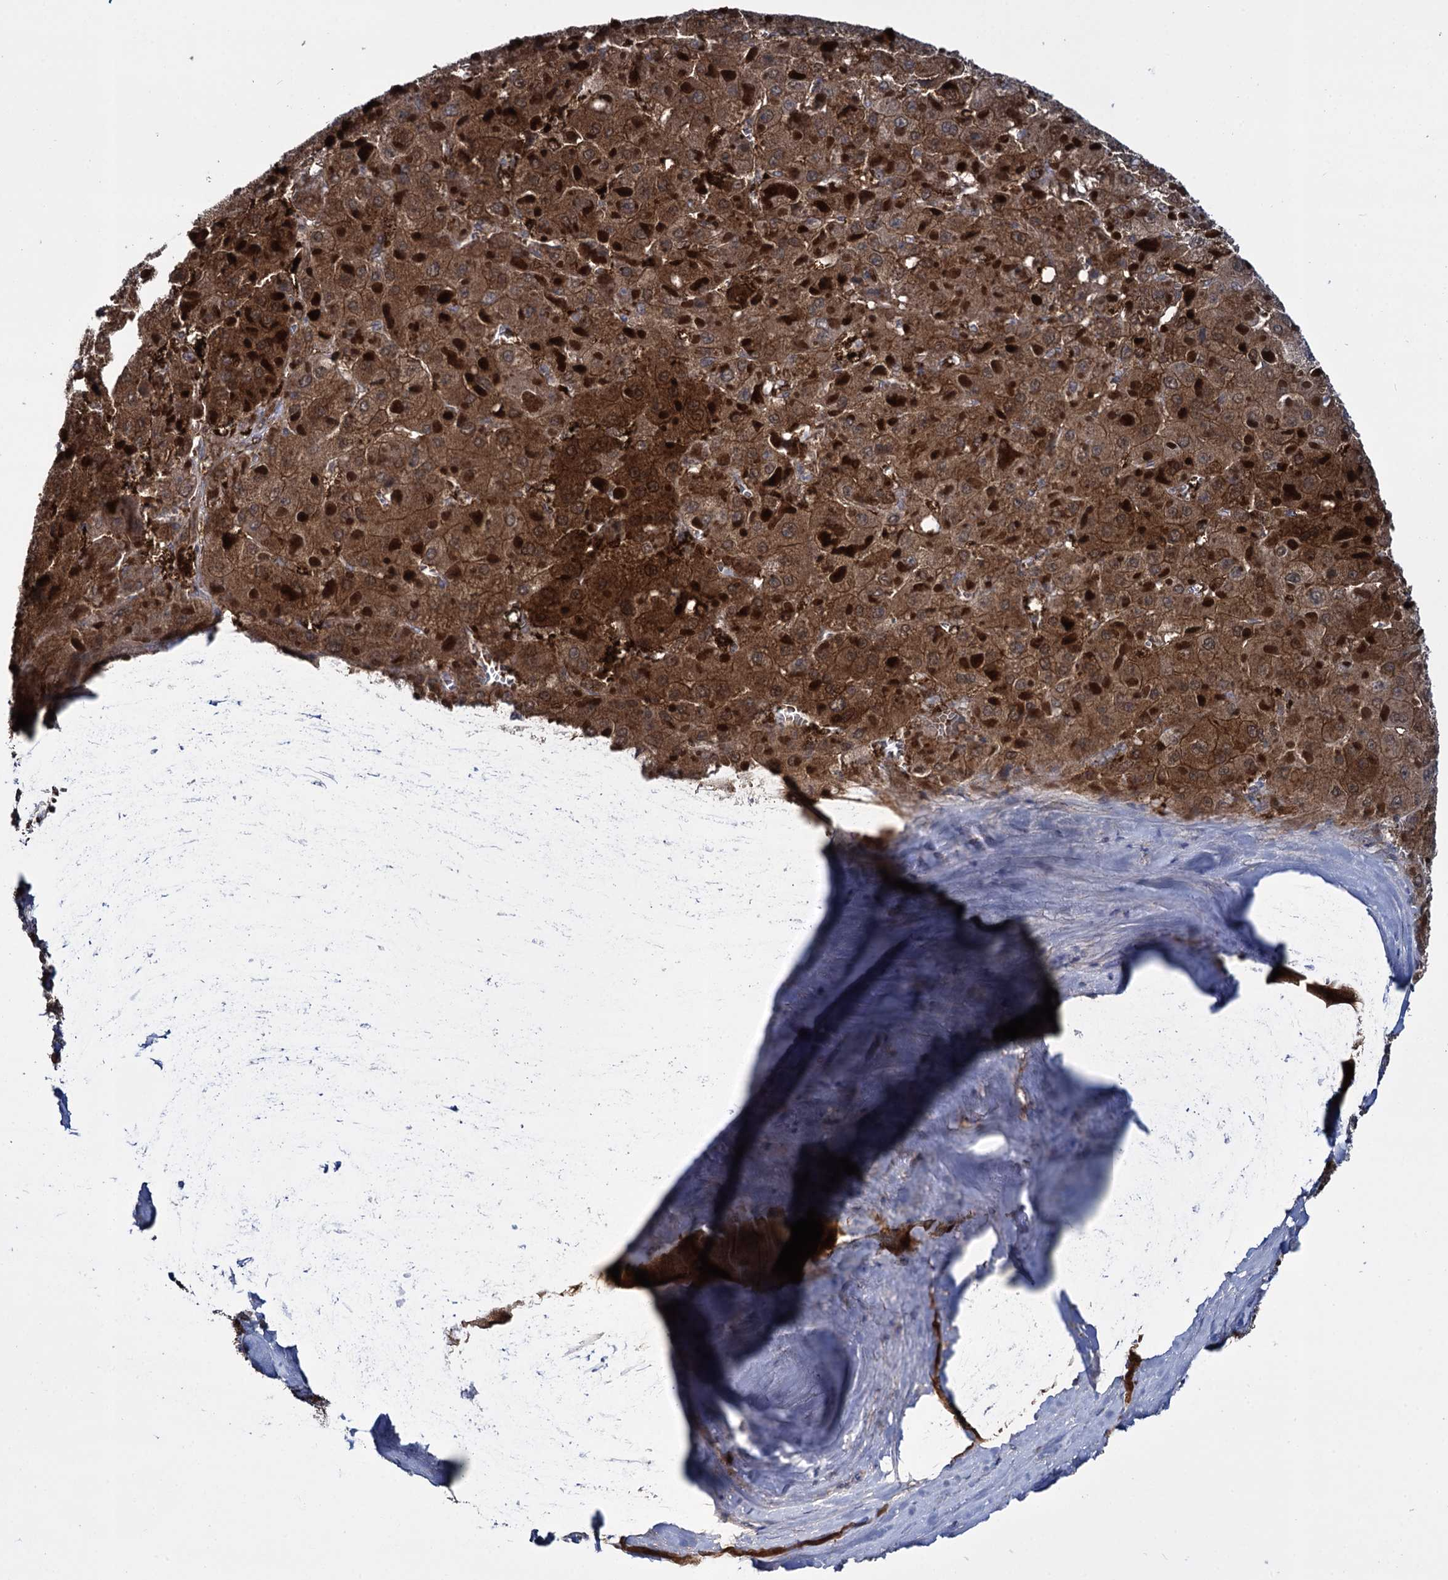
{"staining": {"intensity": "strong", "quantity": ">75%", "location": "cytoplasmic/membranous,nuclear"}, "tissue": "liver cancer", "cell_type": "Tumor cells", "image_type": "cancer", "snomed": [{"axis": "morphology", "description": "Carcinoma, Hepatocellular, NOS"}, {"axis": "topography", "description": "Liver"}], "caption": "Liver cancer (hepatocellular carcinoma) was stained to show a protein in brown. There is high levels of strong cytoplasmic/membranous and nuclear expression in approximately >75% of tumor cells.", "gene": "GLO1", "patient": {"sex": "female", "age": 73}}